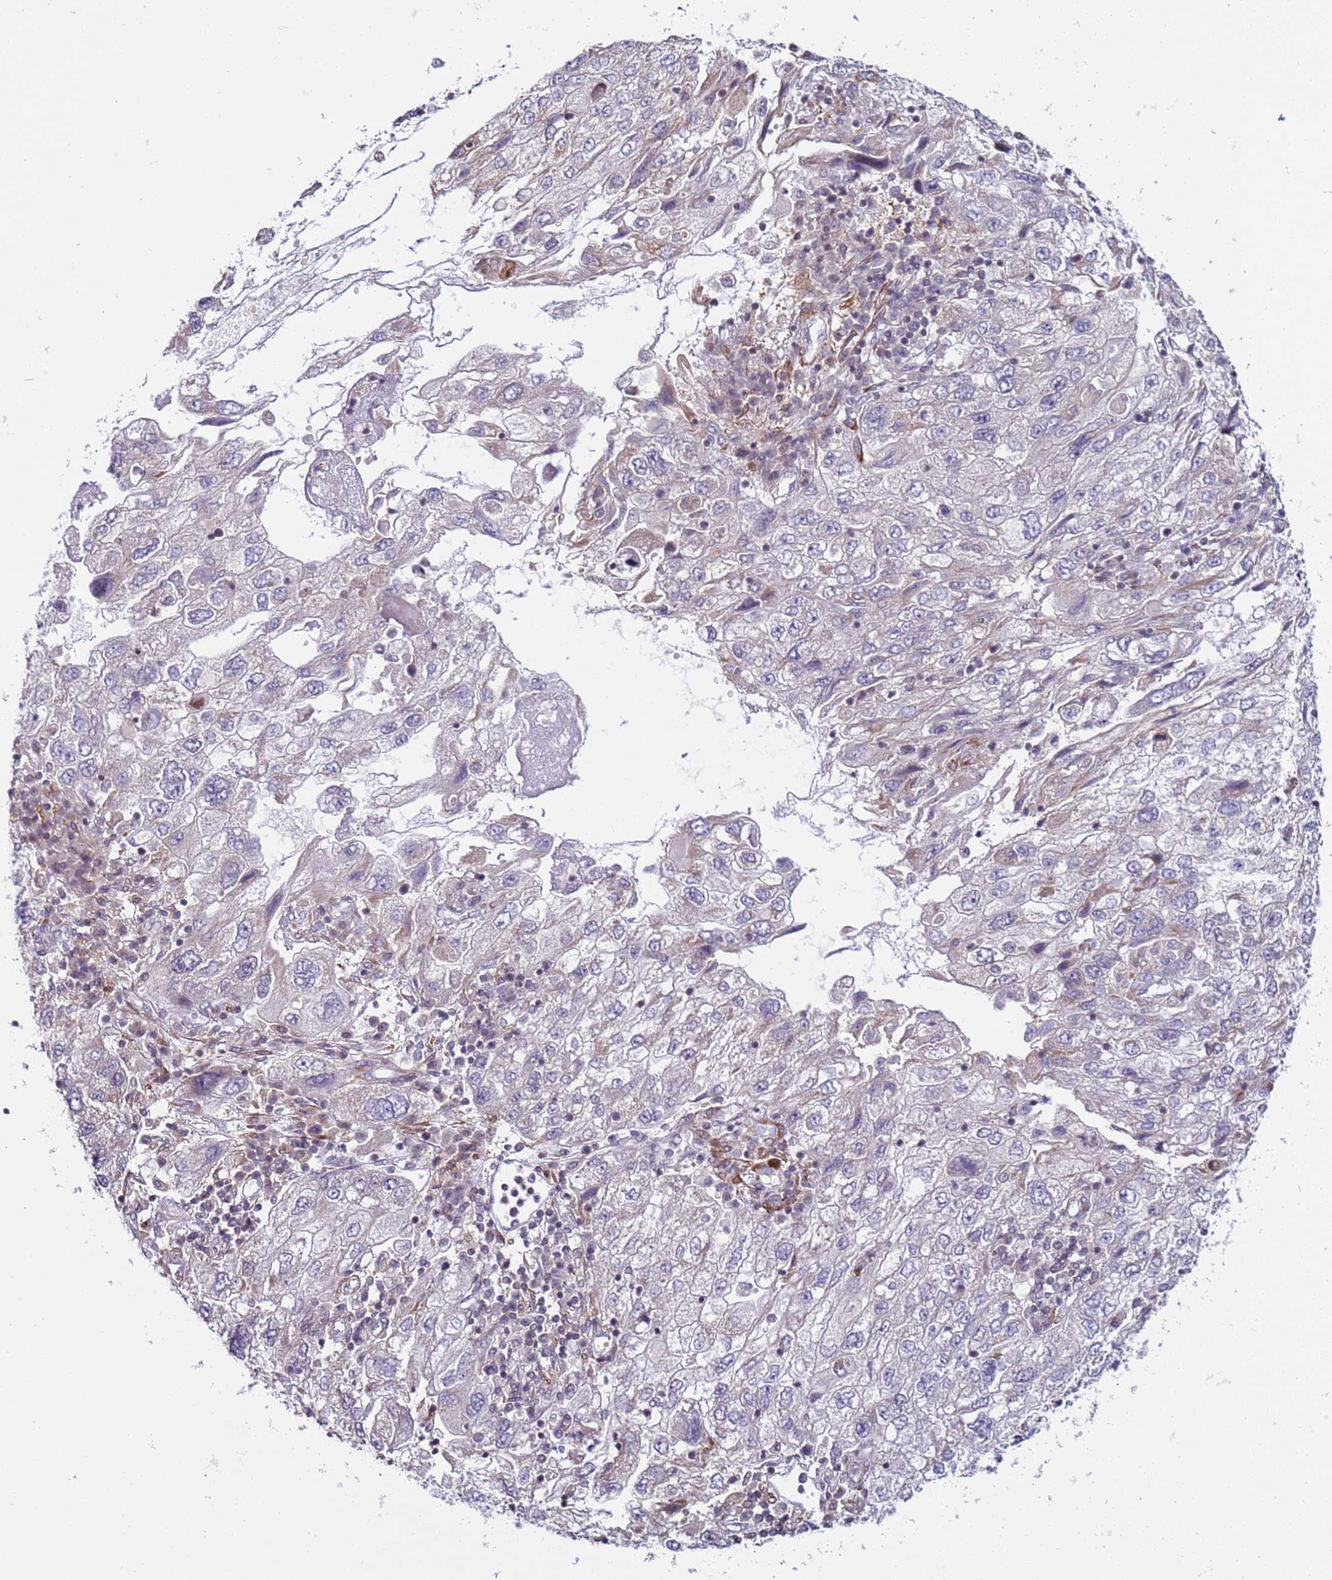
{"staining": {"intensity": "negative", "quantity": "none", "location": "none"}, "tissue": "endometrial cancer", "cell_type": "Tumor cells", "image_type": "cancer", "snomed": [{"axis": "morphology", "description": "Adenocarcinoma, NOS"}, {"axis": "topography", "description": "Endometrium"}], "caption": "This is an immunohistochemistry (IHC) histopathology image of human endometrial adenocarcinoma. There is no expression in tumor cells.", "gene": "SNAPC4", "patient": {"sex": "female", "age": 49}}